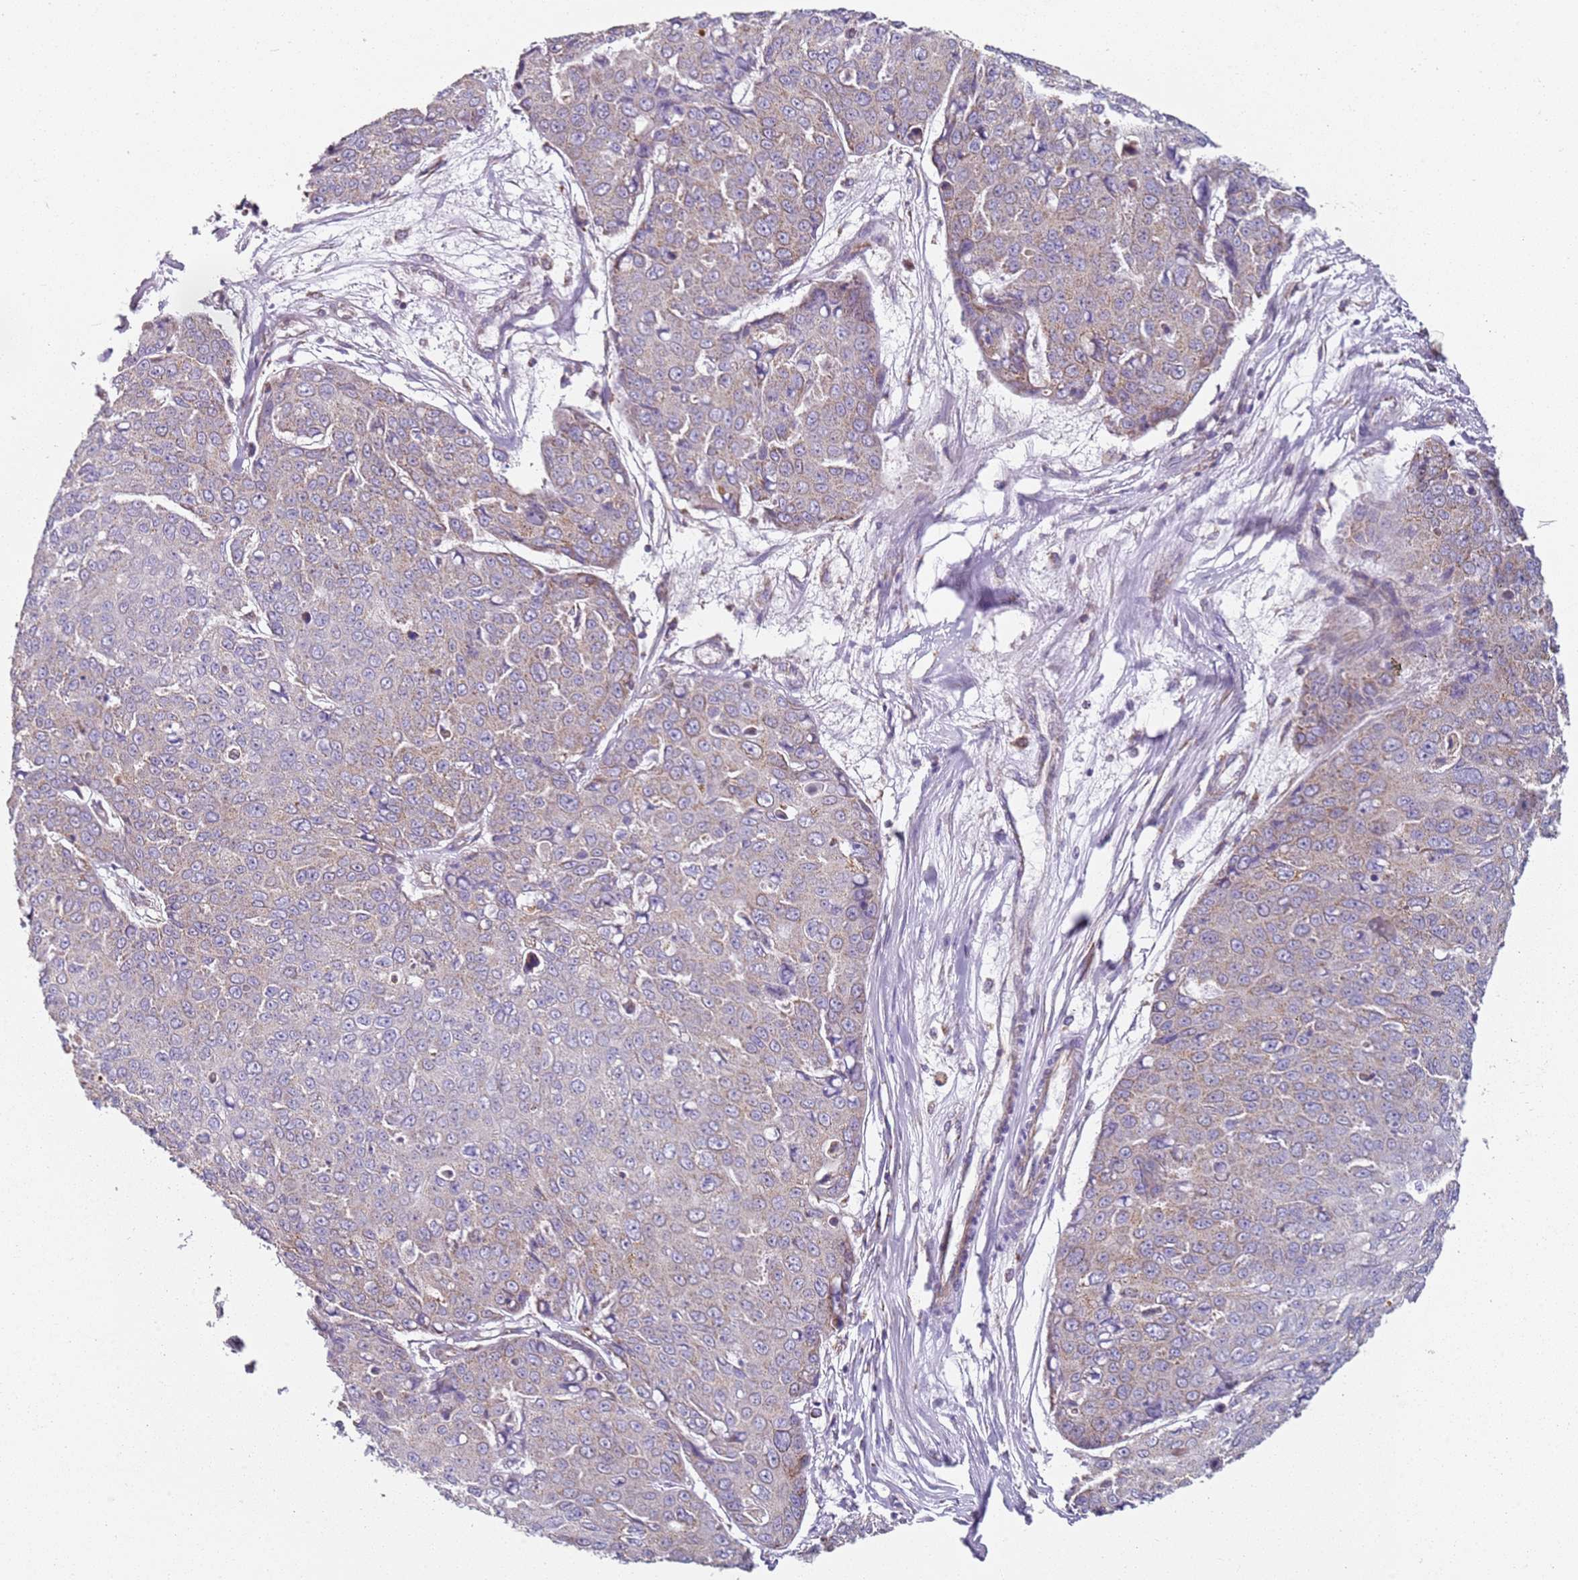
{"staining": {"intensity": "weak", "quantity": "25%-75%", "location": "cytoplasmic/membranous"}, "tissue": "skin cancer", "cell_type": "Tumor cells", "image_type": "cancer", "snomed": [{"axis": "morphology", "description": "Squamous cell carcinoma, NOS"}, {"axis": "topography", "description": "Skin"}], "caption": "DAB immunohistochemical staining of skin cancer (squamous cell carcinoma) exhibits weak cytoplasmic/membranous protein positivity in about 25%-75% of tumor cells.", "gene": "ALS2", "patient": {"sex": "male", "age": 71}}